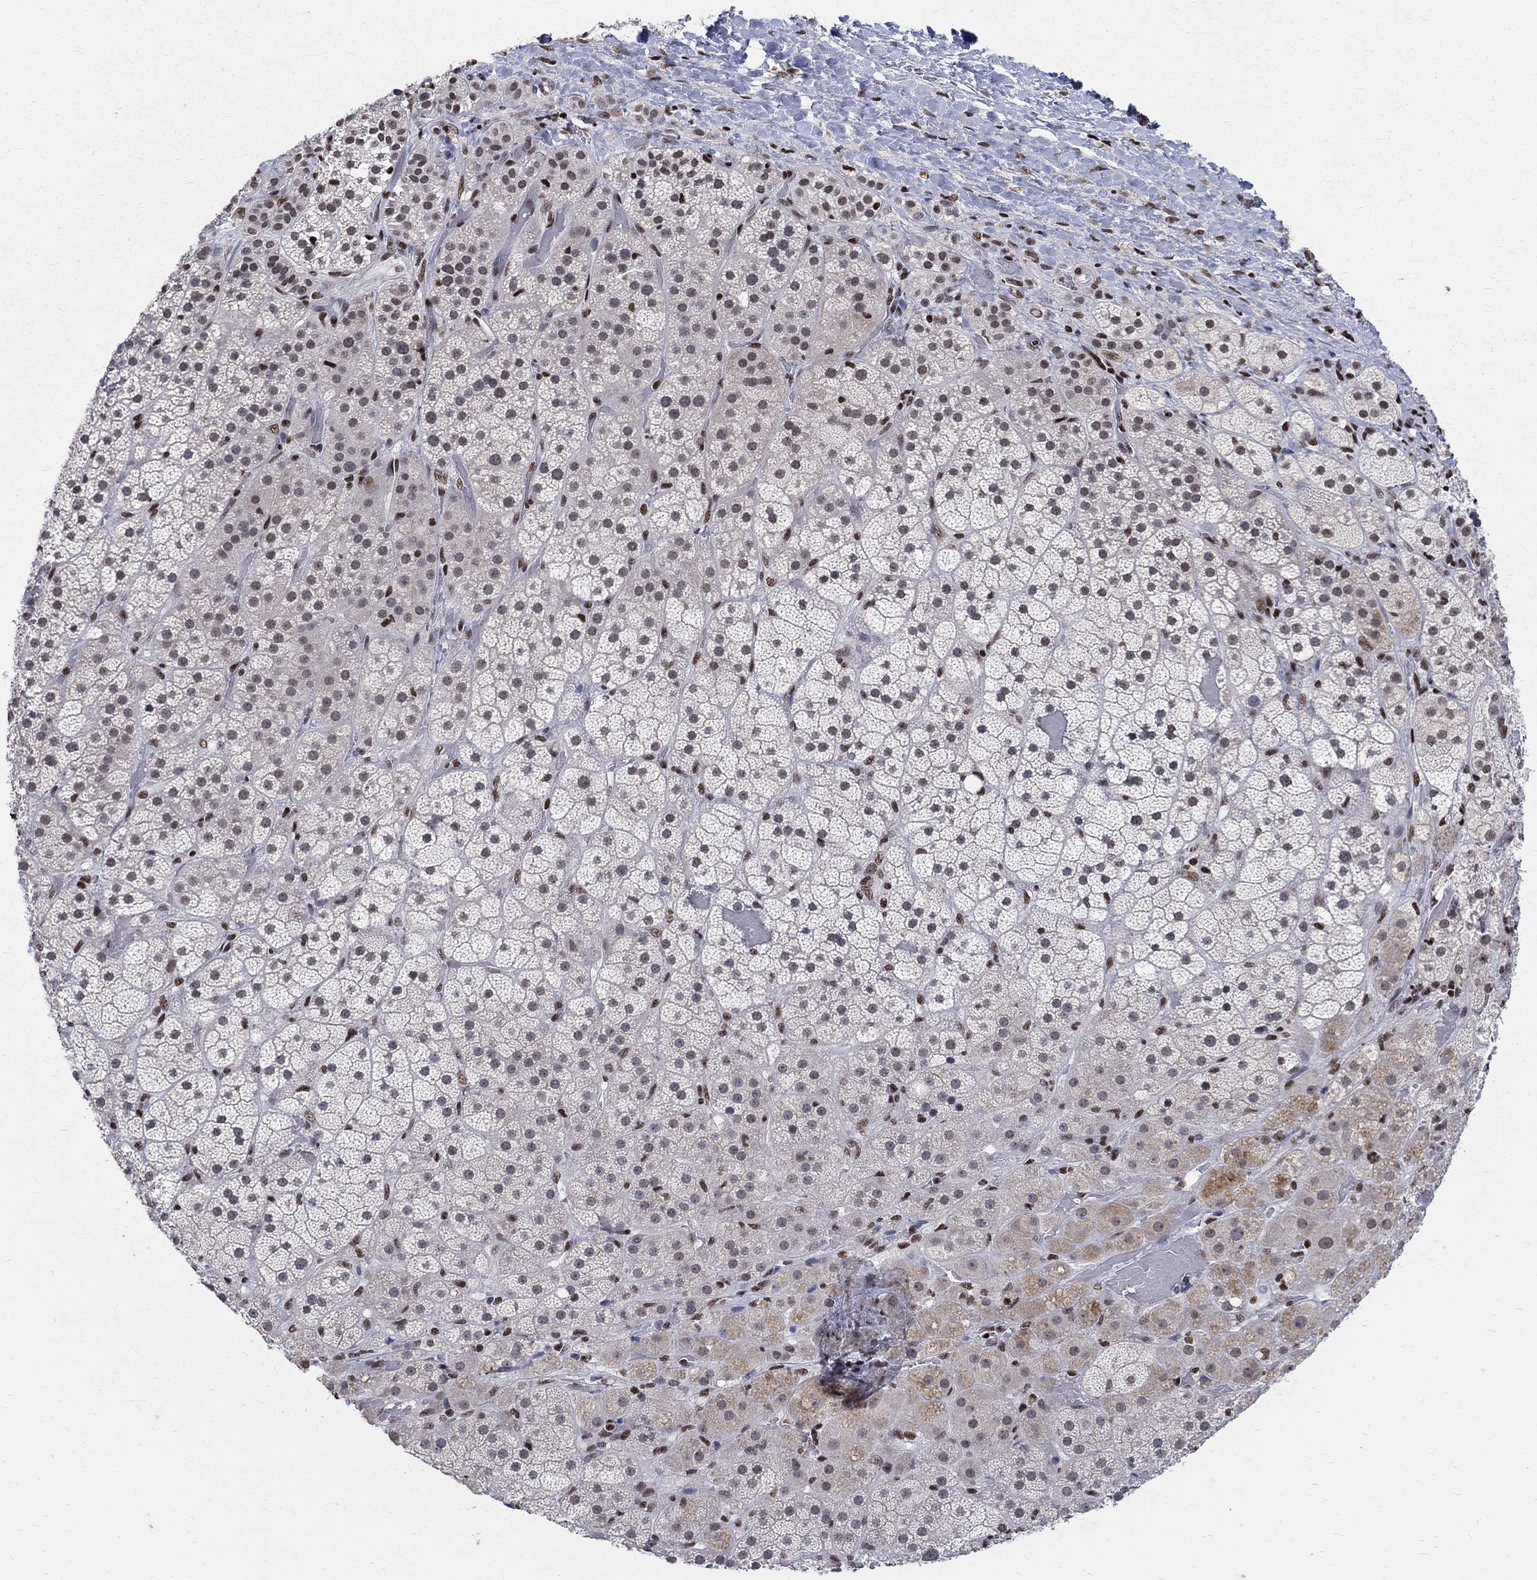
{"staining": {"intensity": "strong", "quantity": "<25%", "location": "nuclear"}, "tissue": "adrenal gland", "cell_type": "Glandular cells", "image_type": "normal", "snomed": [{"axis": "morphology", "description": "Normal tissue, NOS"}, {"axis": "topography", "description": "Adrenal gland"}], "caption": "This image displays IHC staining of normal adrenal gland, with medium strong nuclear positivity in about <25% of glandular cells.", "gene": "FBXO16", "patient": {"sex": "male", "age": 57}}